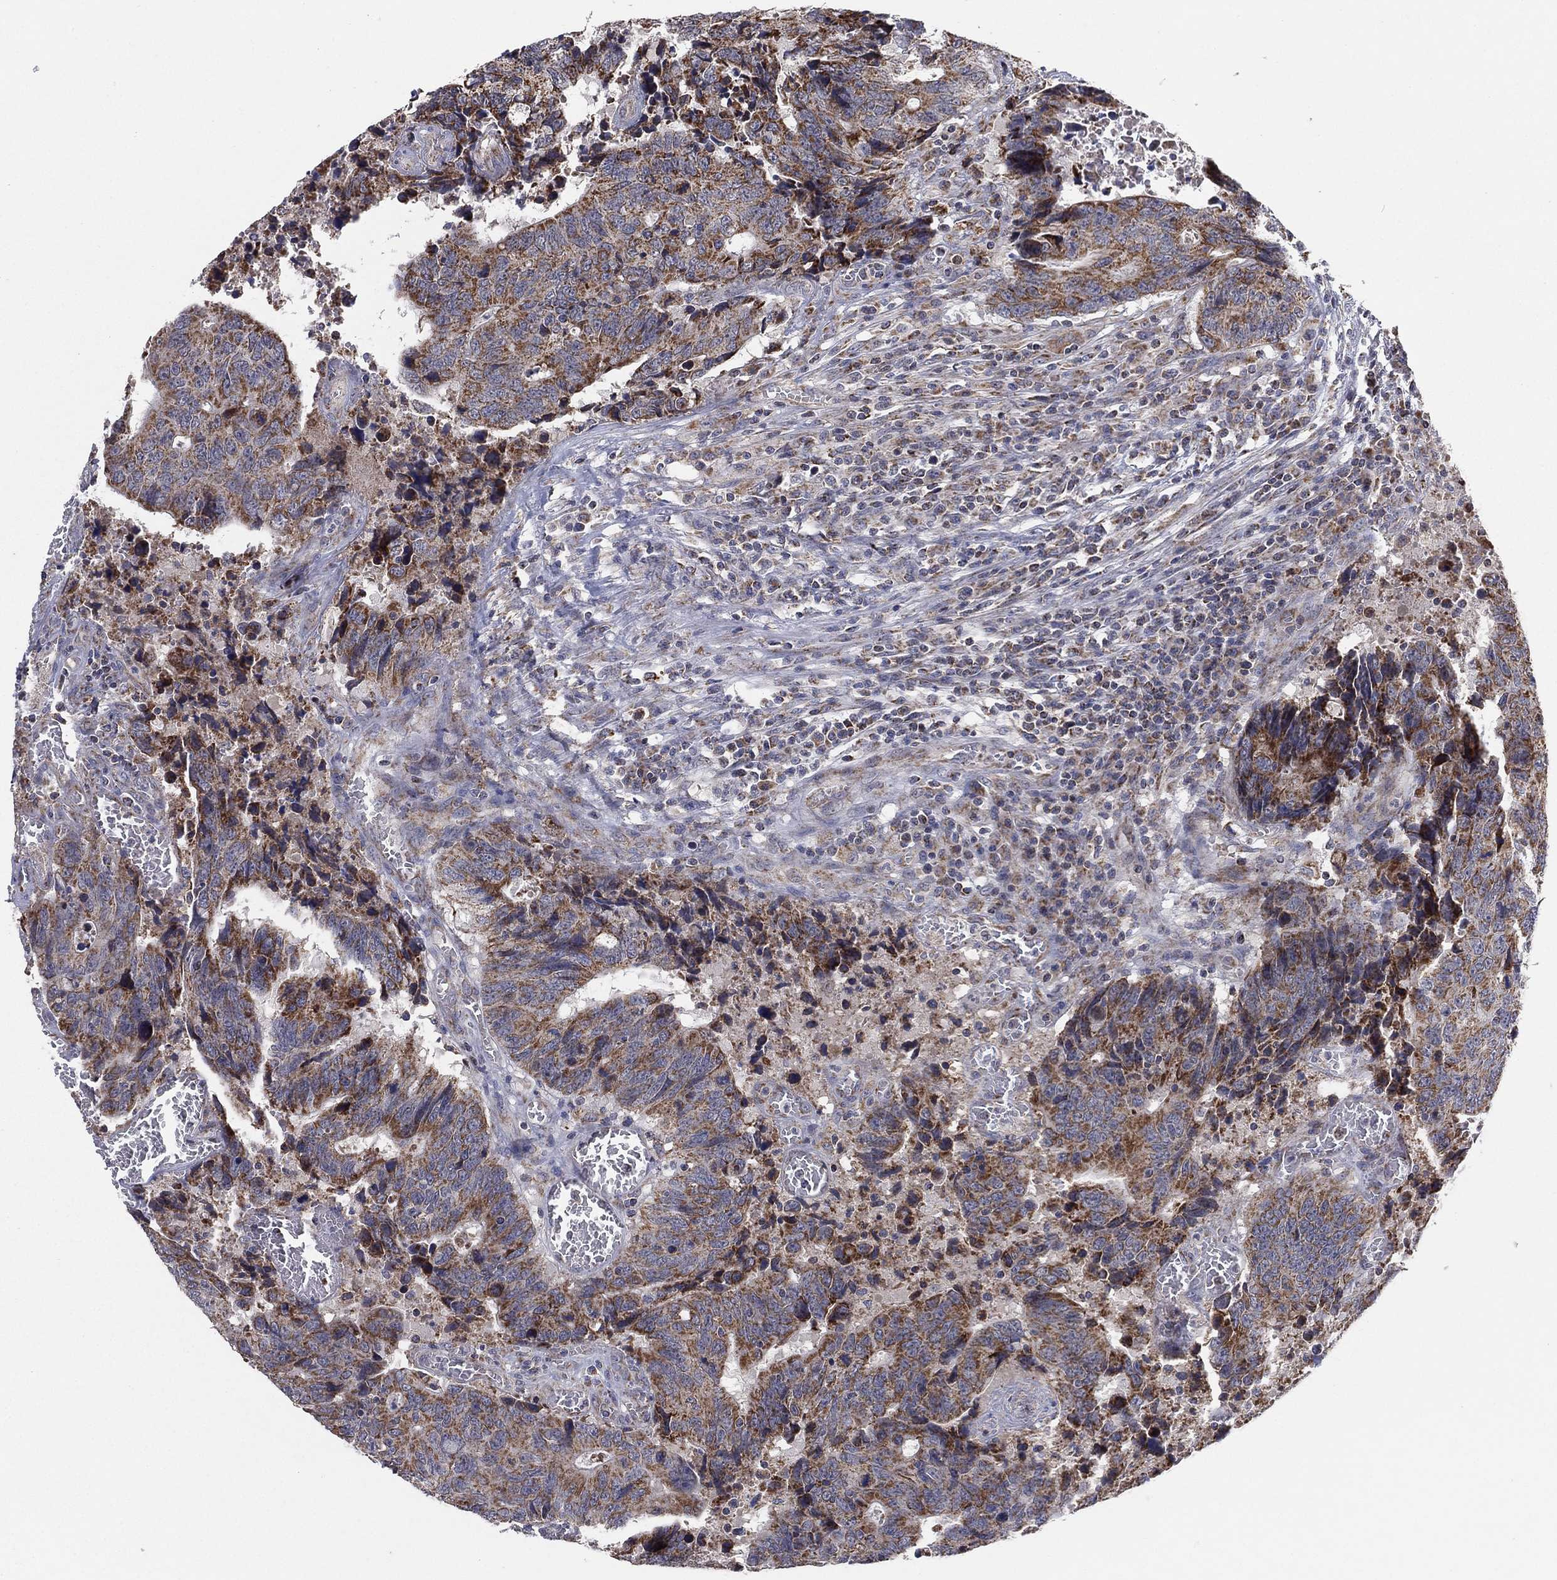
{"staining": {"intensity": "moderate", "quantity": ">75%", "location": "cytoplasmic/membranous"}, "tissue": "colorectal cancer", "cell_type": "Tumor cells", "image_type": "cancer", "snomed": [{"axis": "morphology", "description": "Adenocarcinoma, NOS"}, {"axis": "topography", "description": "Colon"}], "caption": "Colorectal cancer stained with DAB (3,3'-diaminobenzidine) IHC exhibits medium levels of moderate cytoplasmic/membranous positivity in about >75% of tumor cells. (Brightfield microscopy of DAB IHC at high magnification).", "gene": "PSMG4", "patient": {"sex": "female", "age": 77}}